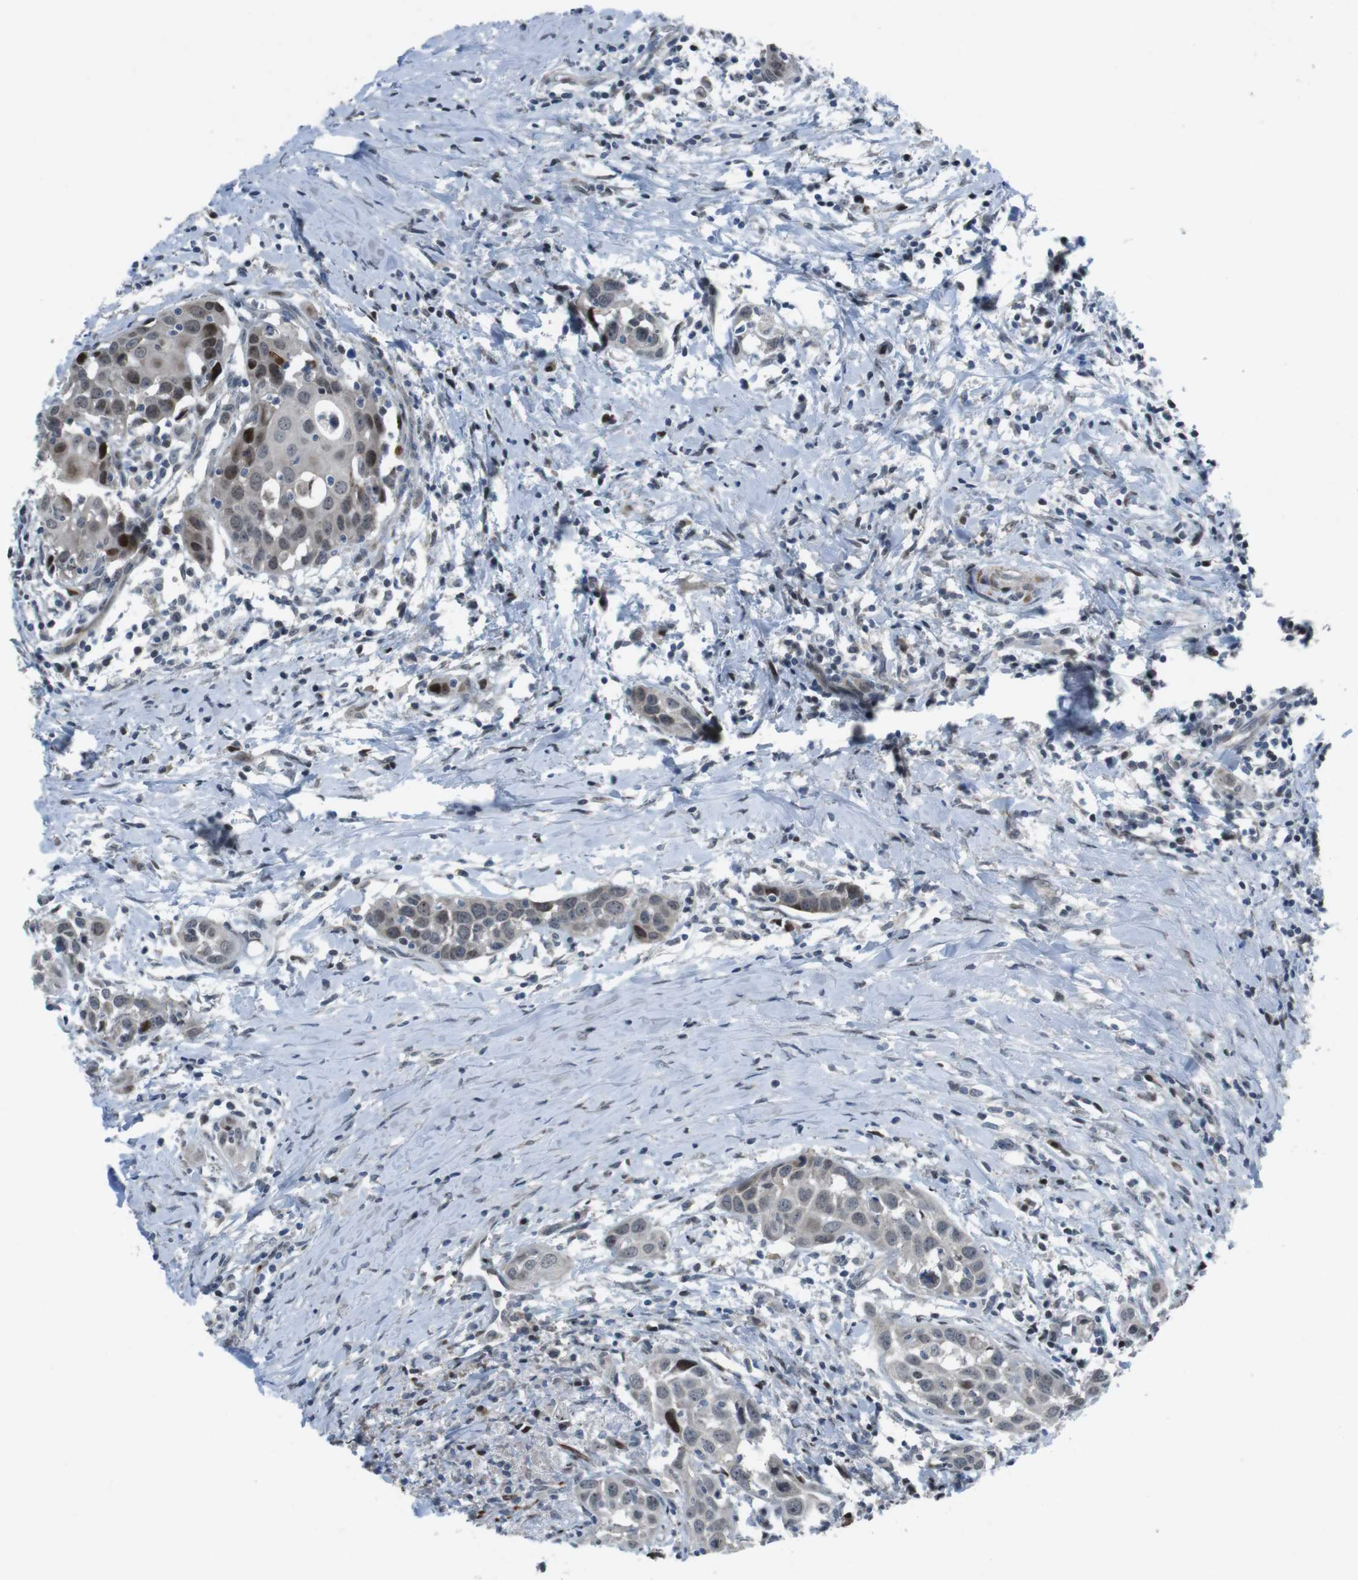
{"staining": {"intensity": "strong", "quantity": "<25%", "location": "nuclear"}, "tissue": "head and neck cancer", "cell_type": "Tumor cells", "image_type": "cancer", "snomed": [{"axis": "morphology", "description": "Squamous cell carcinoma, NOS"}, {"axis": "topography", "description": "Oral tissue"}, {"axis": "topography", "description": "Head-Neck"}], "caption": "Protein staining exhibits strong nuclear positivity in approximately <25% of tumor cells in head and neck cancer. (Stains: DAB in brown, nuclei in blue, Microscopy: brightfield microscopy at high magnification).", "gene": "PBRM1", "patient": {"sex": "female", "age": 50}}